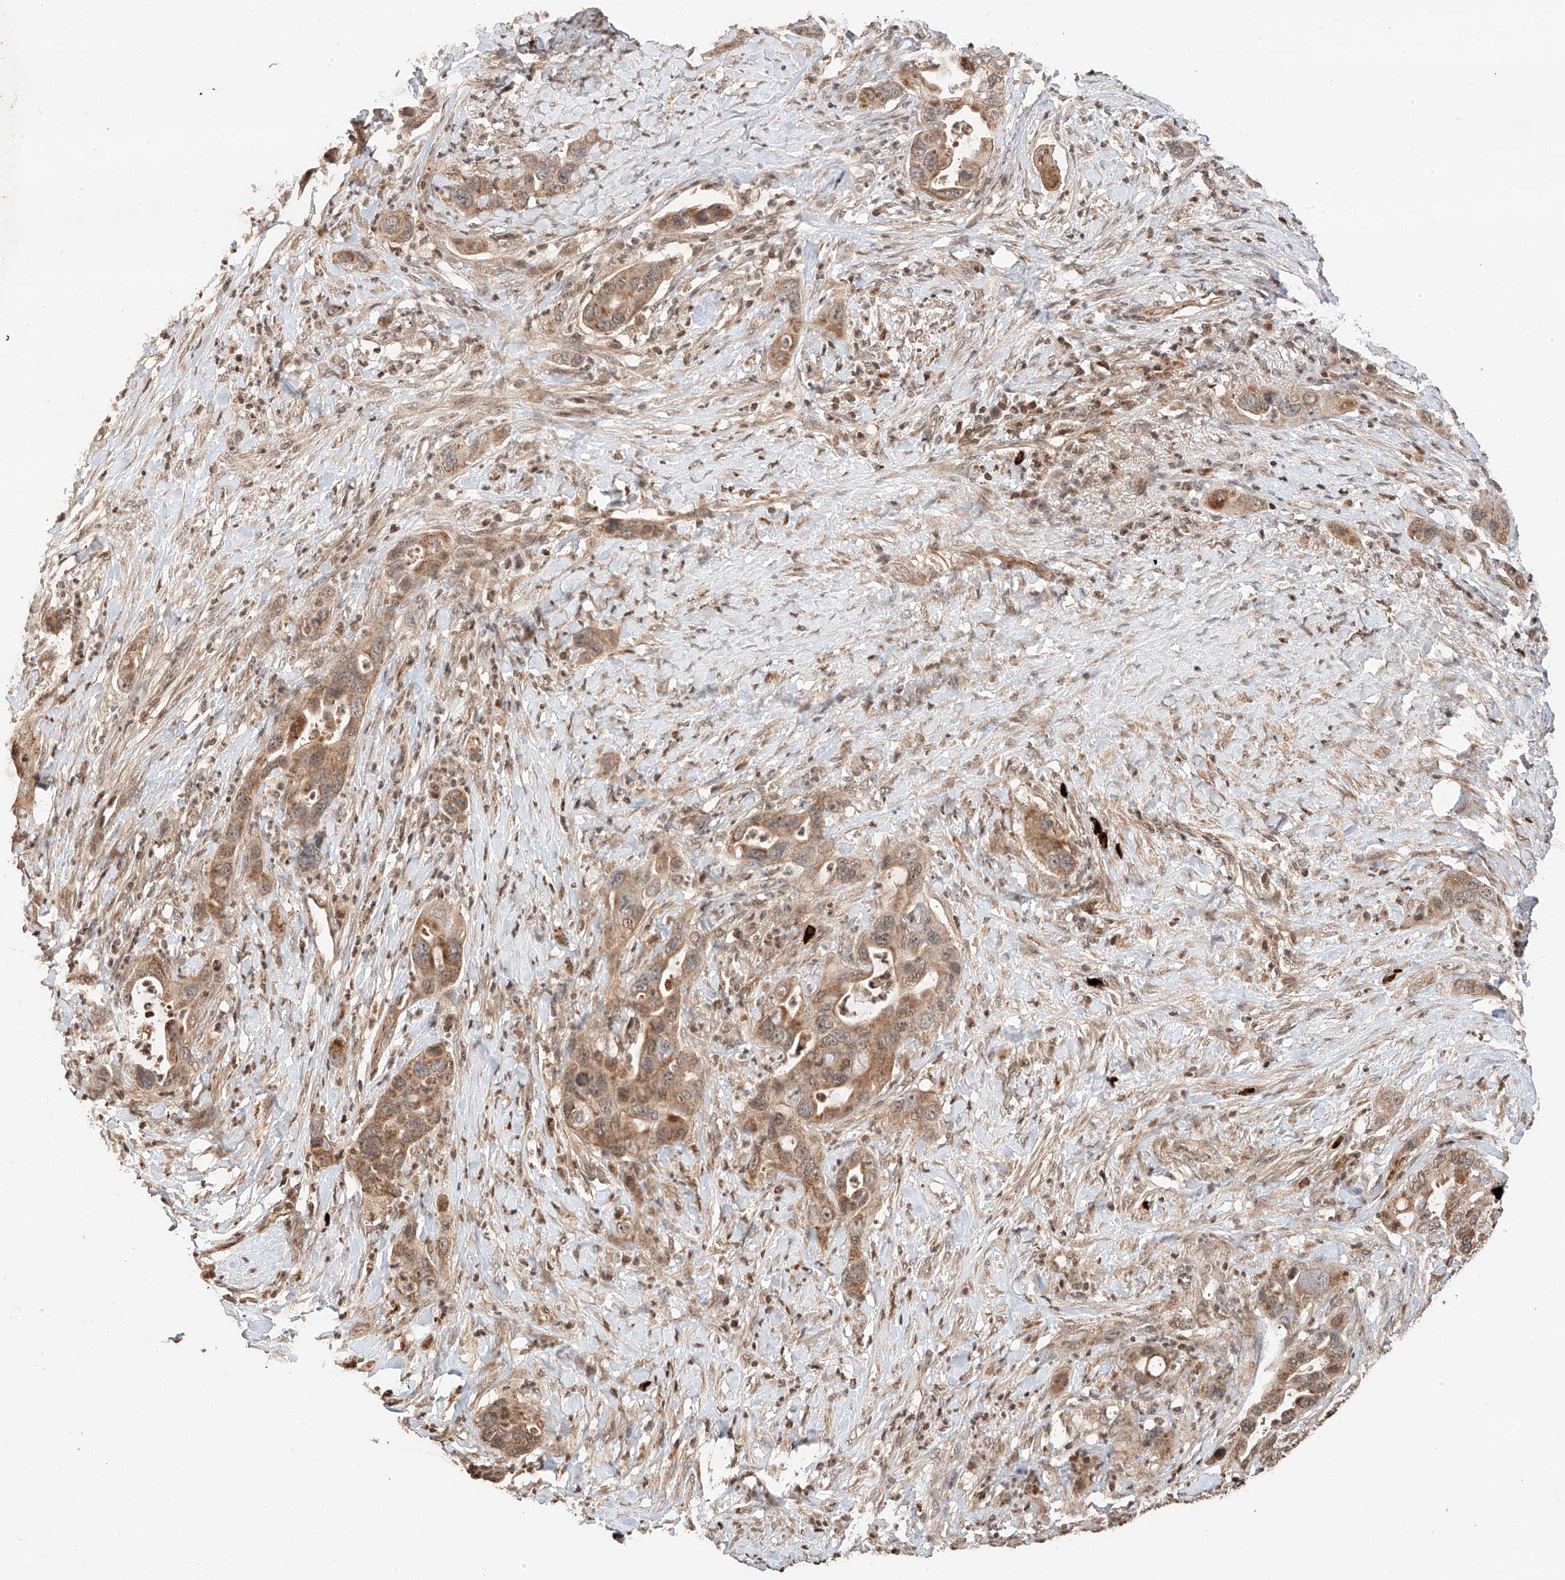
{"staining": {"intensity": "moderate", "quantity": ">75%", "location": "cytoplasmic/membranous"}, "tissue": "pancreatic cancer", "cell_type": "Tumor cells", "image_type": "cancer", "snomed": [{"axis": "morphology", "description": "Adenocarcinoma, NOS"}, {"axis": "topography", "description": "Pancreas"}], "caption": "Immunohistochemistry staining of pancreatic cancer, which shows medium levels of moderate cytoplasmic/membranous positivity in approximately >75% of tumor cells indicating moderate cytoplasmic/membranous protein expression. The staining was performed using DAB (brown) for protein detection and nuclei were counterstained in hematoxylin (blue).", "gene": "ARHGAP33", "patient": {"sex": "female", "age": 71}}